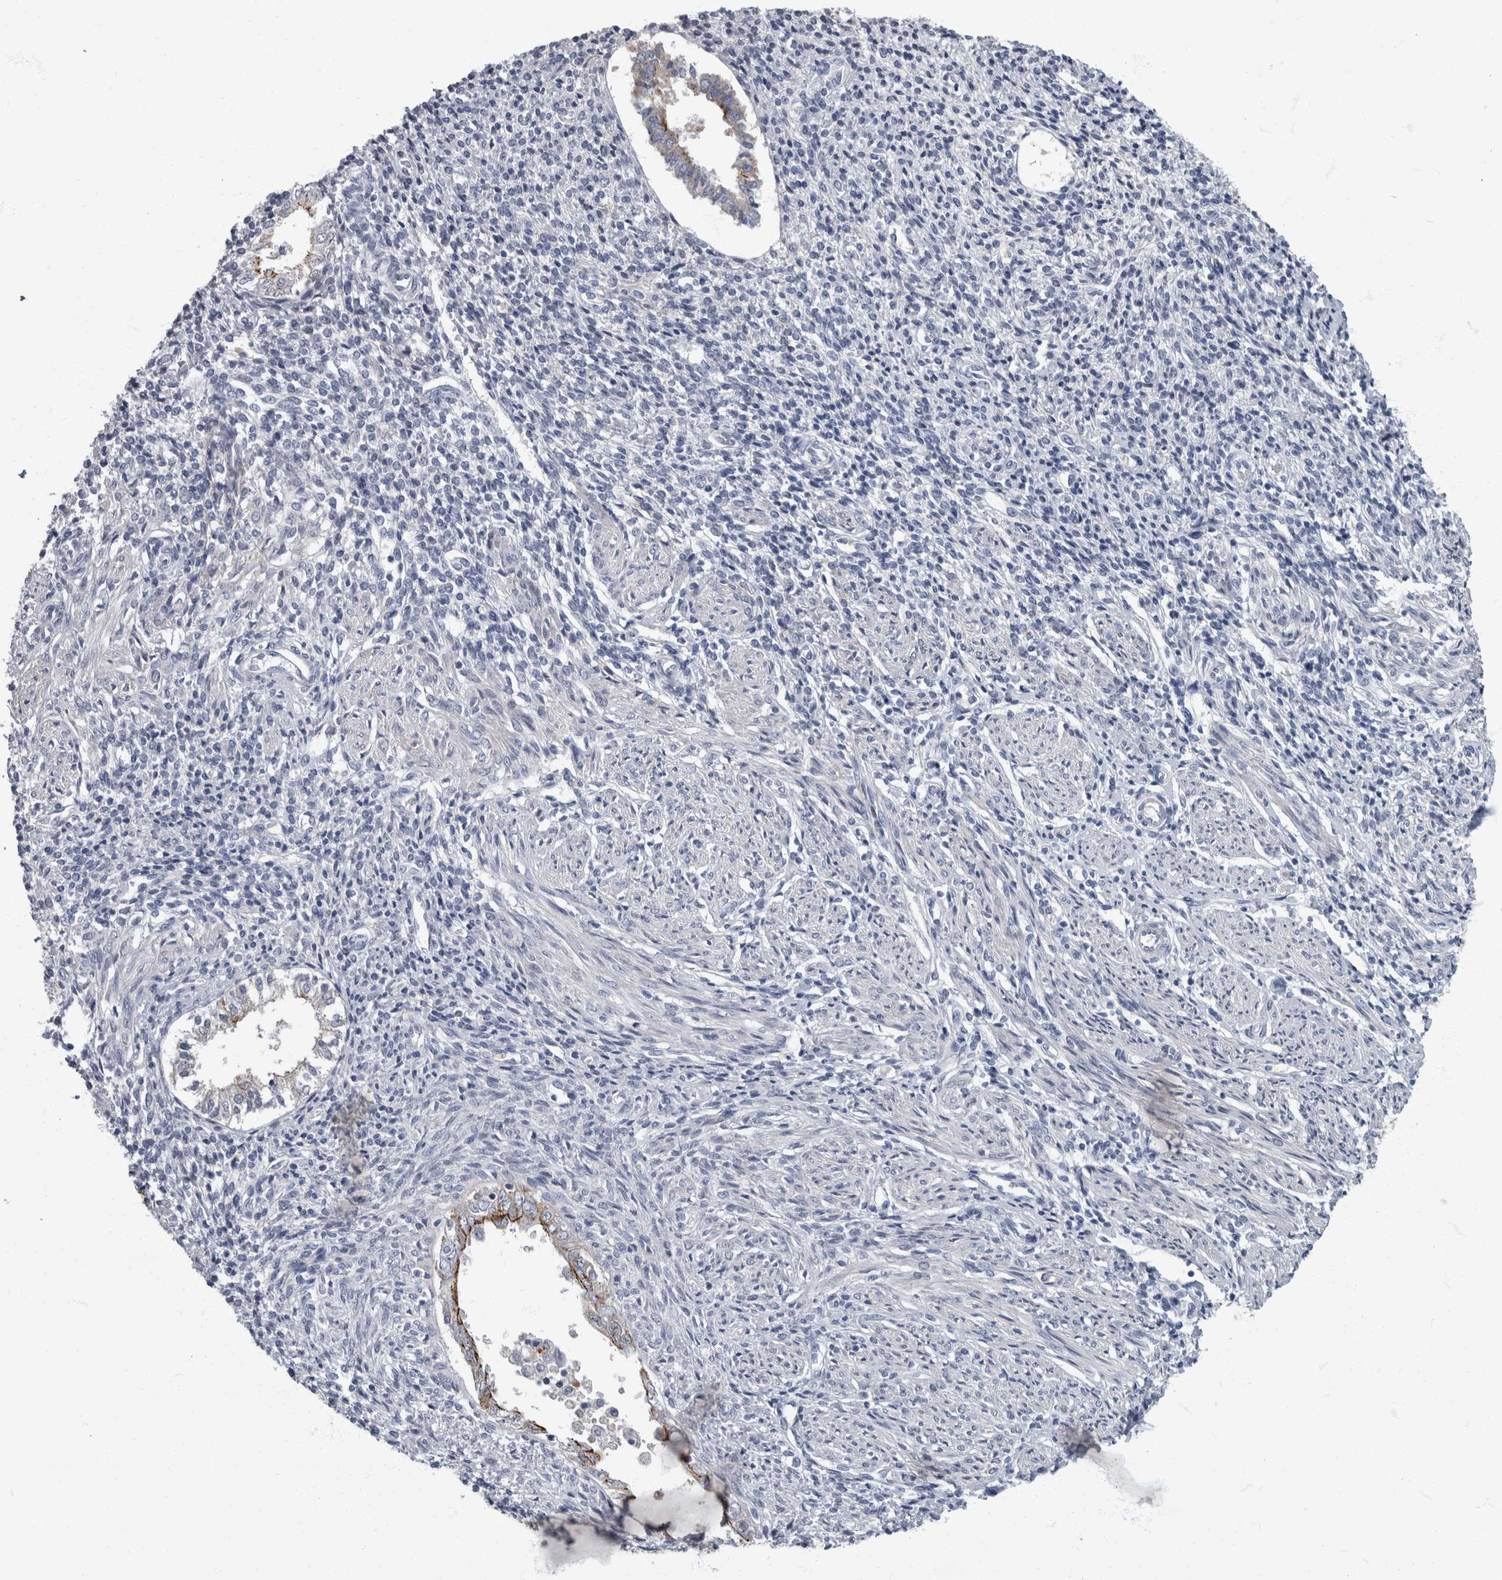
{"staining": {"intensity": "negative", "quantity": "none", "location": "none"}, "tissue": "endometrium", "cell_type": "Cells in endometrial stroma", "image_type": "normal", "snomed": [{"axis": "morphology", "description": "Normal tissue, NOS"}, {"axis": "topography", "description": "Endometrium"}], "caption": "Unremarkable endometrium was stained to show a protein in brown. There is no significant staining in cells in endometrial stroma. (Brightfield microscopy of DAB (3,3'-diaminobenzidine) immunohistochemistry at high magnification).", "gene": "DSG2", "patient": {"sex": "female", "age": 66}}